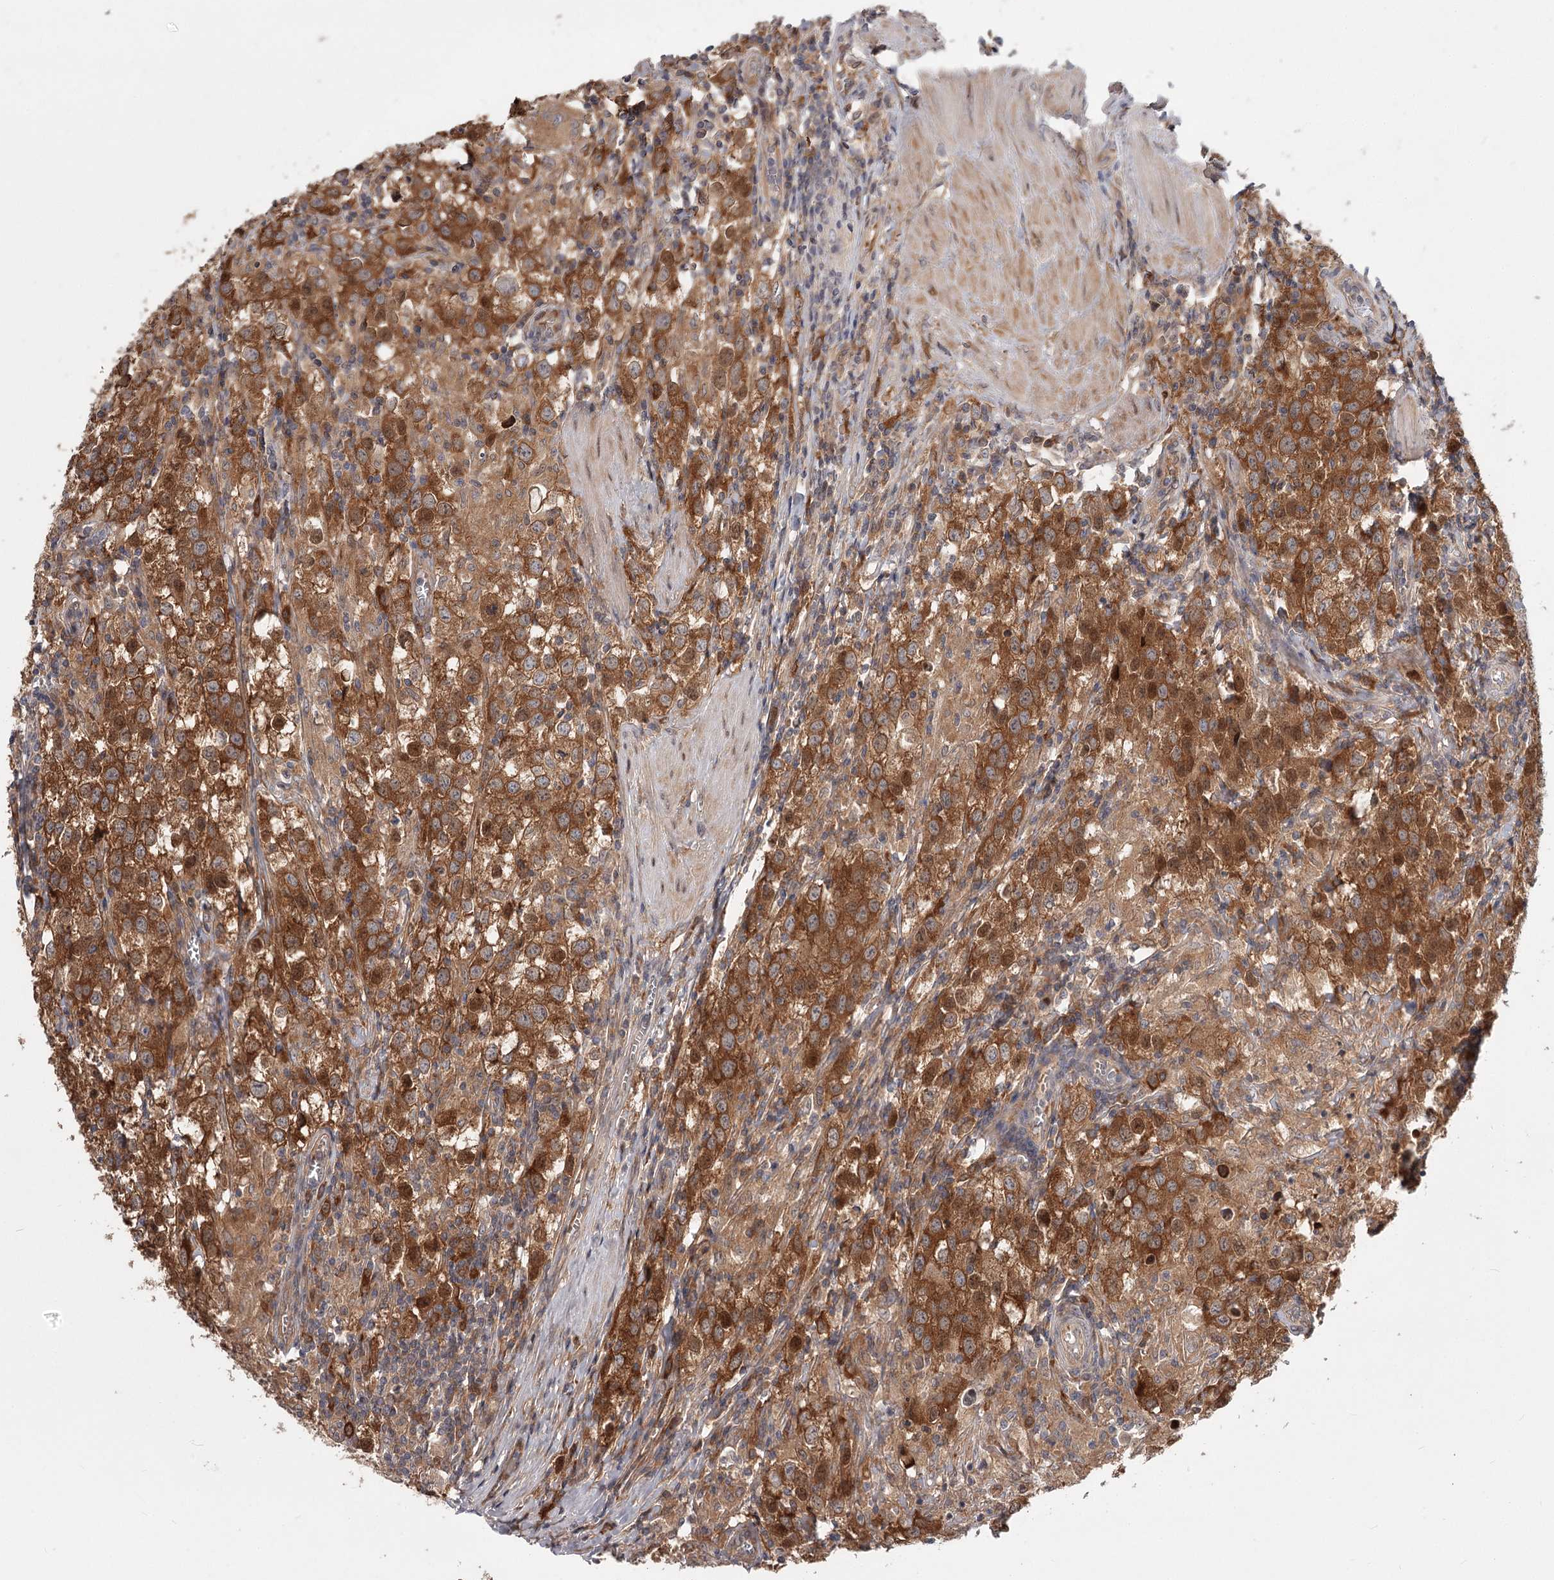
{"staining": {"intensity": "moderate", "quantity": ">75%", "location": "cytoplasmic/membranous"}, "tissue": "testis cancer", "cell_type": "Tumor cells", "image_type": "cancer", "snomed": [{"axis": "morphology", "description": "Seminoma, NOS"}, {"axis": "morphology", "description": "Carcinoma, Embryonal, NOS"}, {"axis": "topography", "description": "Testis"}], "caption": "Tumor cells reveal moderate cytoplasmic/membranous expression in approximately >75% of cells in testis cancer (seminoma).", "gene": "CCNG2", "patient": {"sex": "male", "age": 43}}